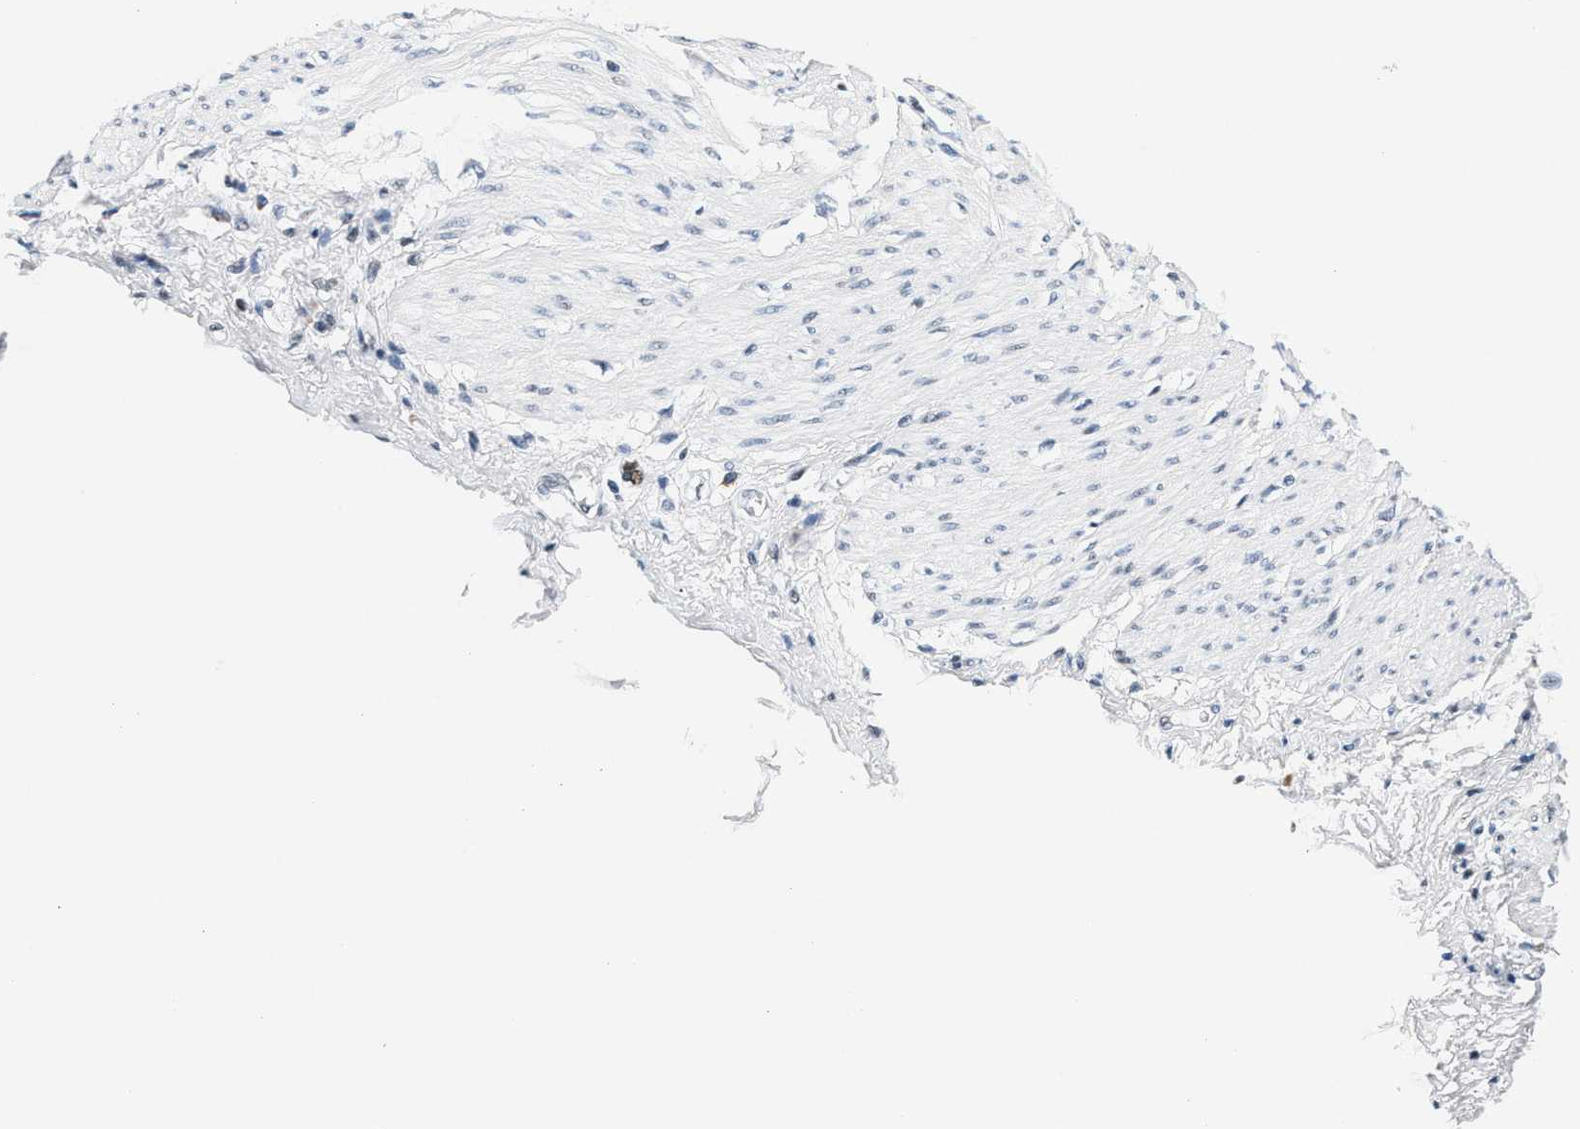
{"staining": {"intensity": "negative", "quantity": "none", "location": "none"}, "tissue": "adipose tissue", "cell_type": "Adipocytes", "image_type": "normal", "snomed": [{"axis": "morphology", "description": "Normal tissue, NOS"}, {"axis": "morphology", "description": "Adenocarcinoma, NOS"}, {"axis": "topography", "description": "Colon"}, {"axis": "topography", "description": "Peripheral nerve tissue"}], "caption": "IHC photomicrograph of unremarkable adipose tissue: human adipose tissue stained with DAB (3,3'-diaminobenzidine) demonstrates no significant protein positivity in adipocytes.", "gene": "ATF2", "patient": {"sex": "male", "age": 14}}